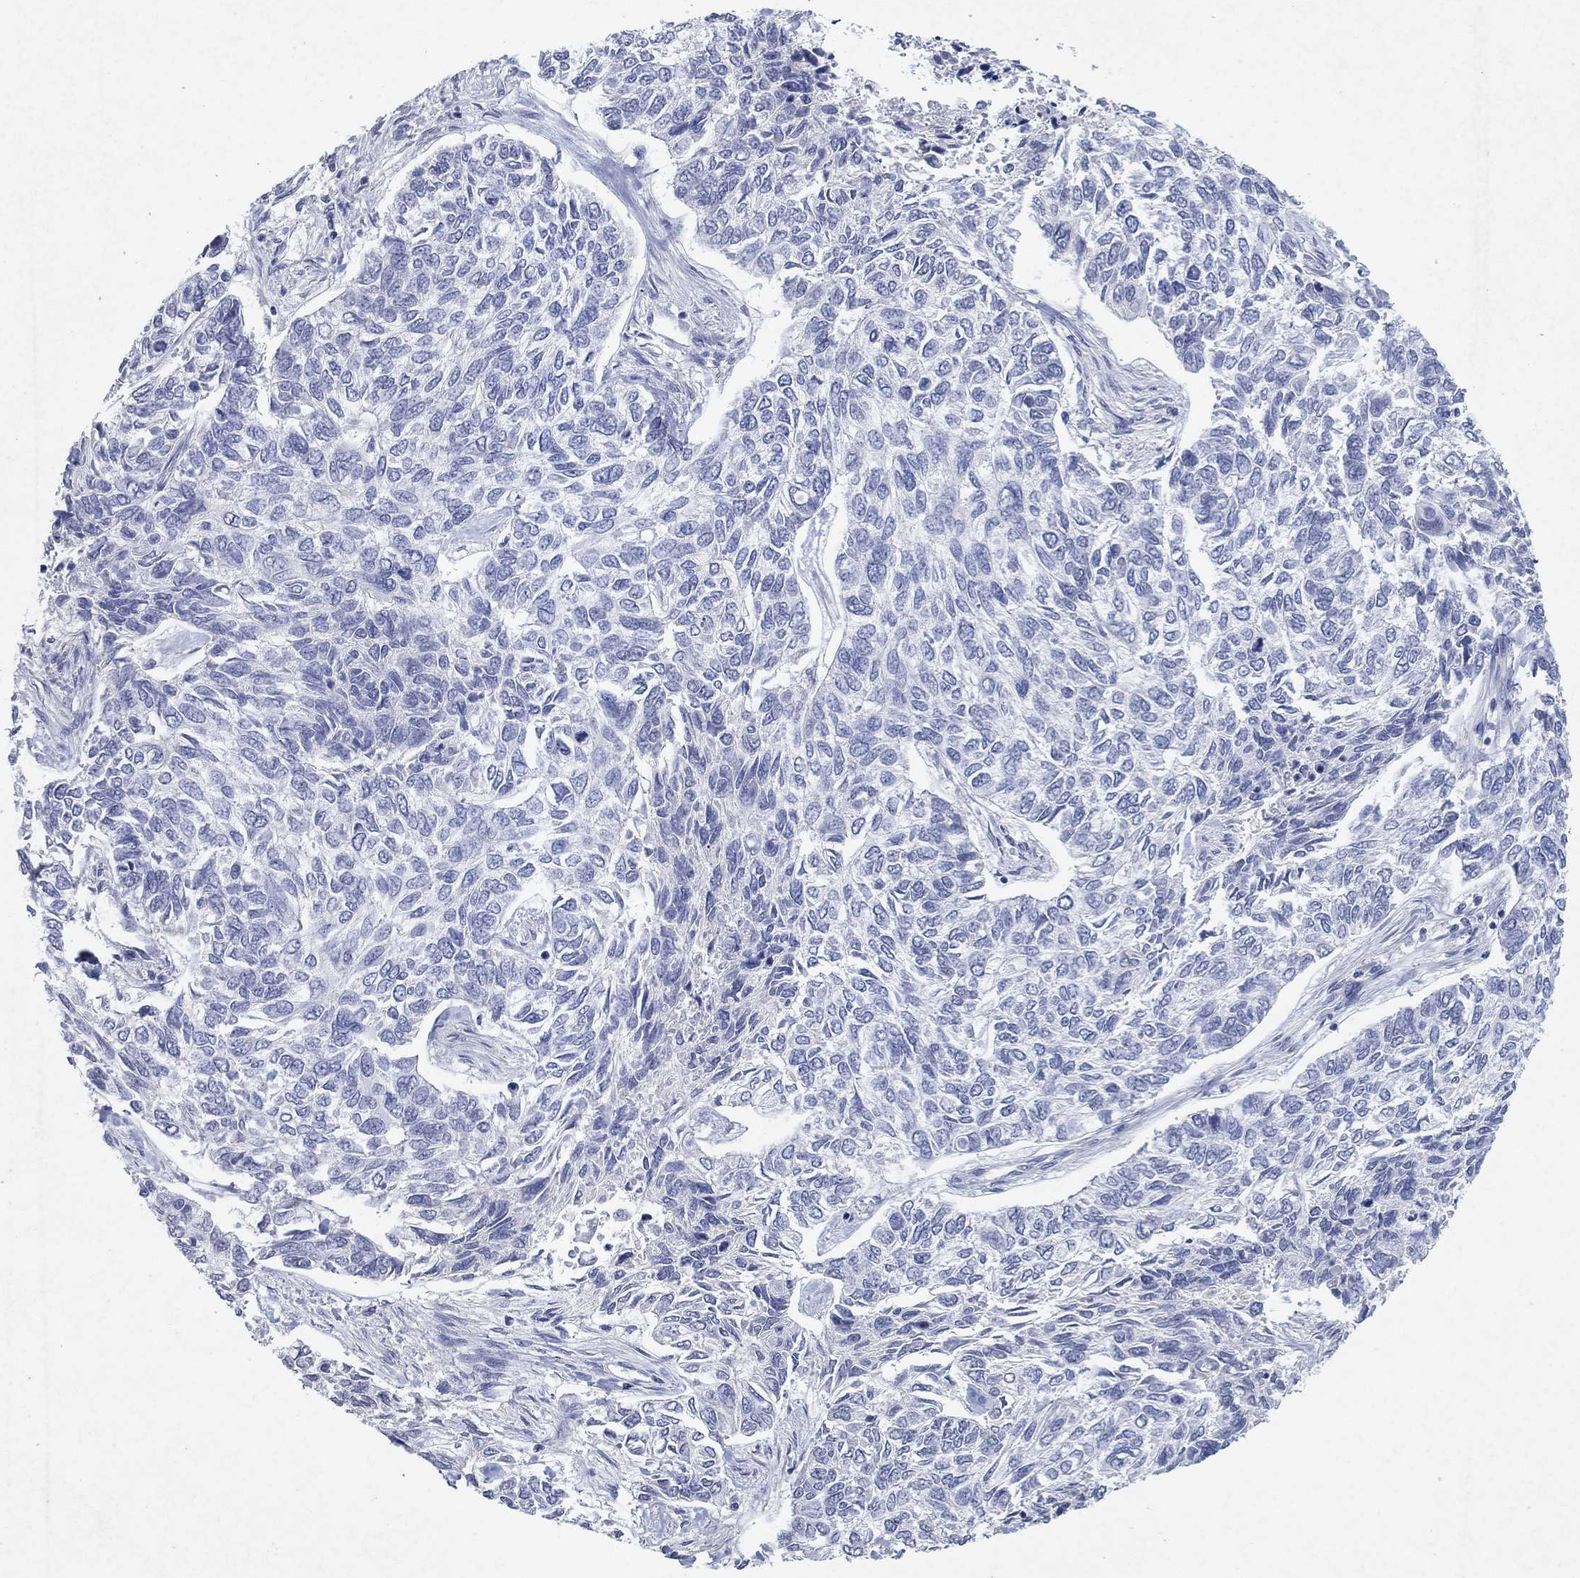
{"staining": {"intensity": "negative", "quantity": "none", "location": "none"}, "tissue": "skin cancer", "cell_type": "Tumor cells", "image_type": "cancer", "snomed": [{"axis": "morphology", "description": "Basal cell carcinoma"}, {"axis": "topography", "description": "Skin"}], "caption": "There is no significant positivity in tumor cells of skin cancer.", "gene": "KRT40", "patient": {"sex": "female", "age": 65}}